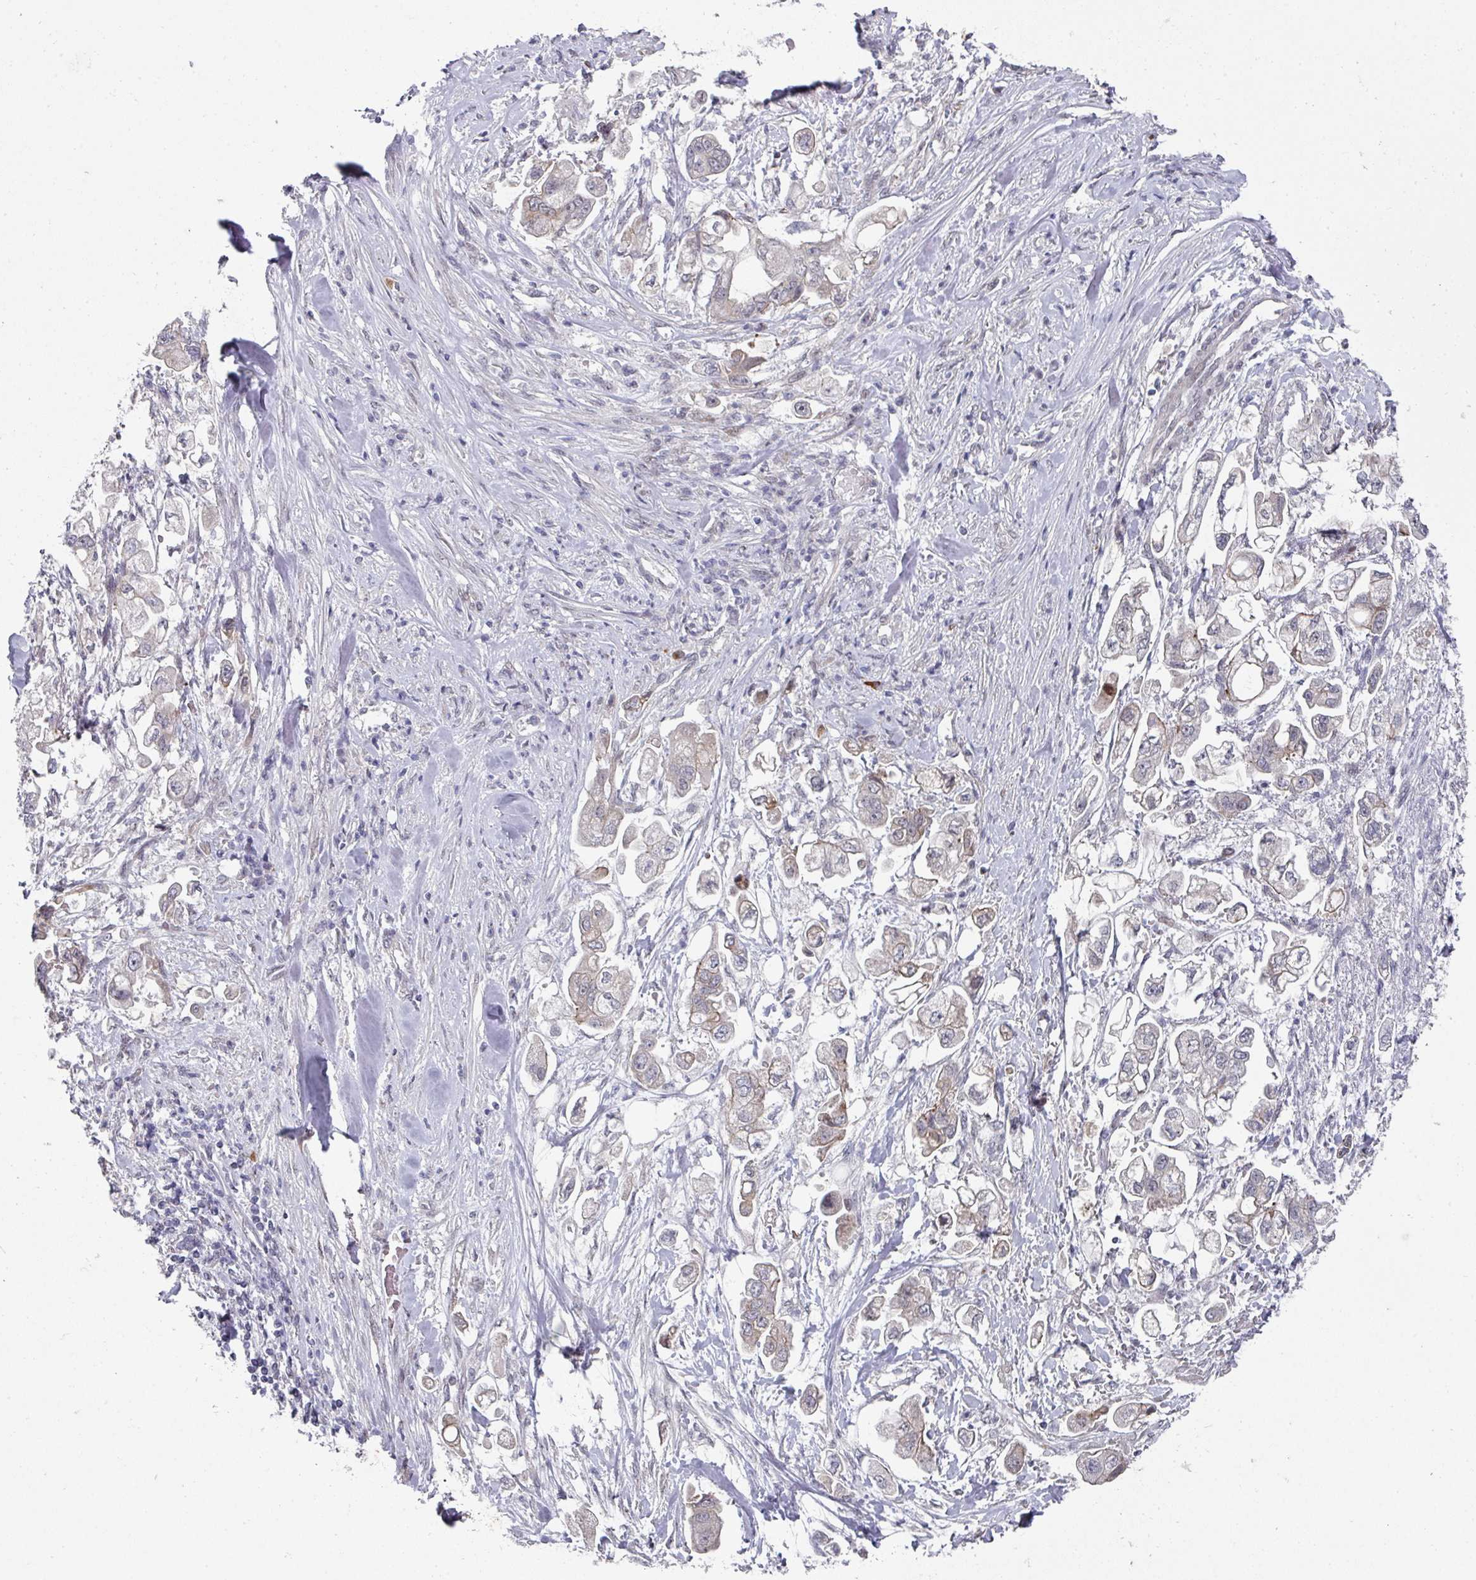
{"staining": {"intensity": "weak", "quantity": "<25%", "location": "cytoplasmic/membranous"}, "tissue": "stomach cancer", "cell_type": "Tumor cells", "image_type": "cancer", "snomed": [{"axis": "morphology", "description": "Adenocarcinoma, NOS"}, {"axis": "topography", "description": "Stomach"}], "caption": "Adenocarcinoma (stomach) stained for a protein using immunohistochemistry demonstrates no positivity tumor cells.", "gene": "TMCC1", "patient": {"sex": "male", "age": 62}}